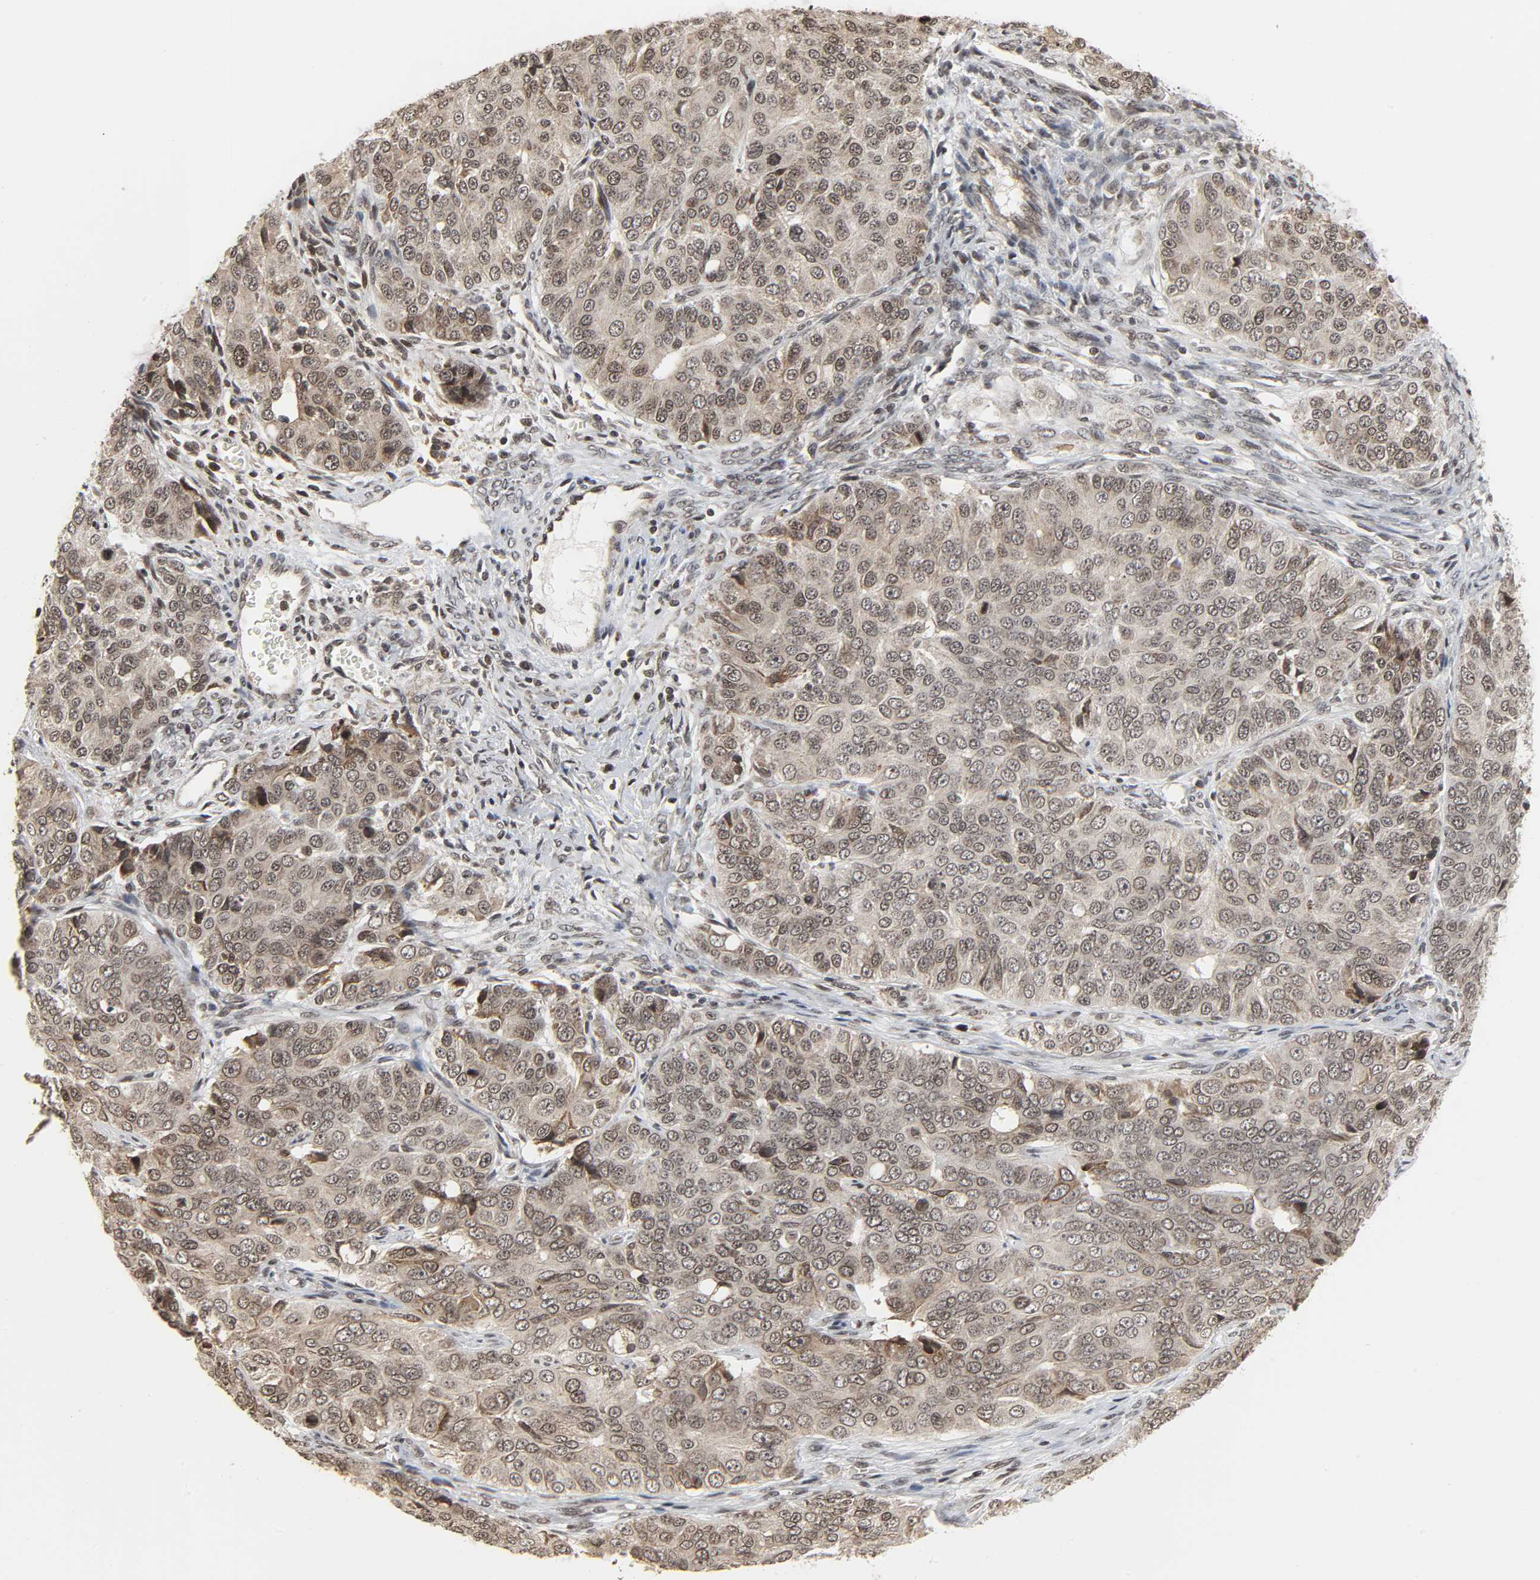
{"staining": {"intensity": "moderate", "quantity": "25%-75%", "location": "nuclear"}, "tissue": "ovarian cancer", "cell_type": "Tumor cells", "image_type": "cancer", "snomed": [{"axis": "morphology", "description": "Carcinoma, endometroid"}, {"axis": "topography", "description": "Ovary"}], "caption": "Immunohistochemical staining of human ovarian cancer (endometroid carcinoma) shows medium levels of moderate nuclear protein expression in about 25%-75% of tumor cells.", "gene": "XRCC1", "patient": {"sex": "female", "age": 51}}